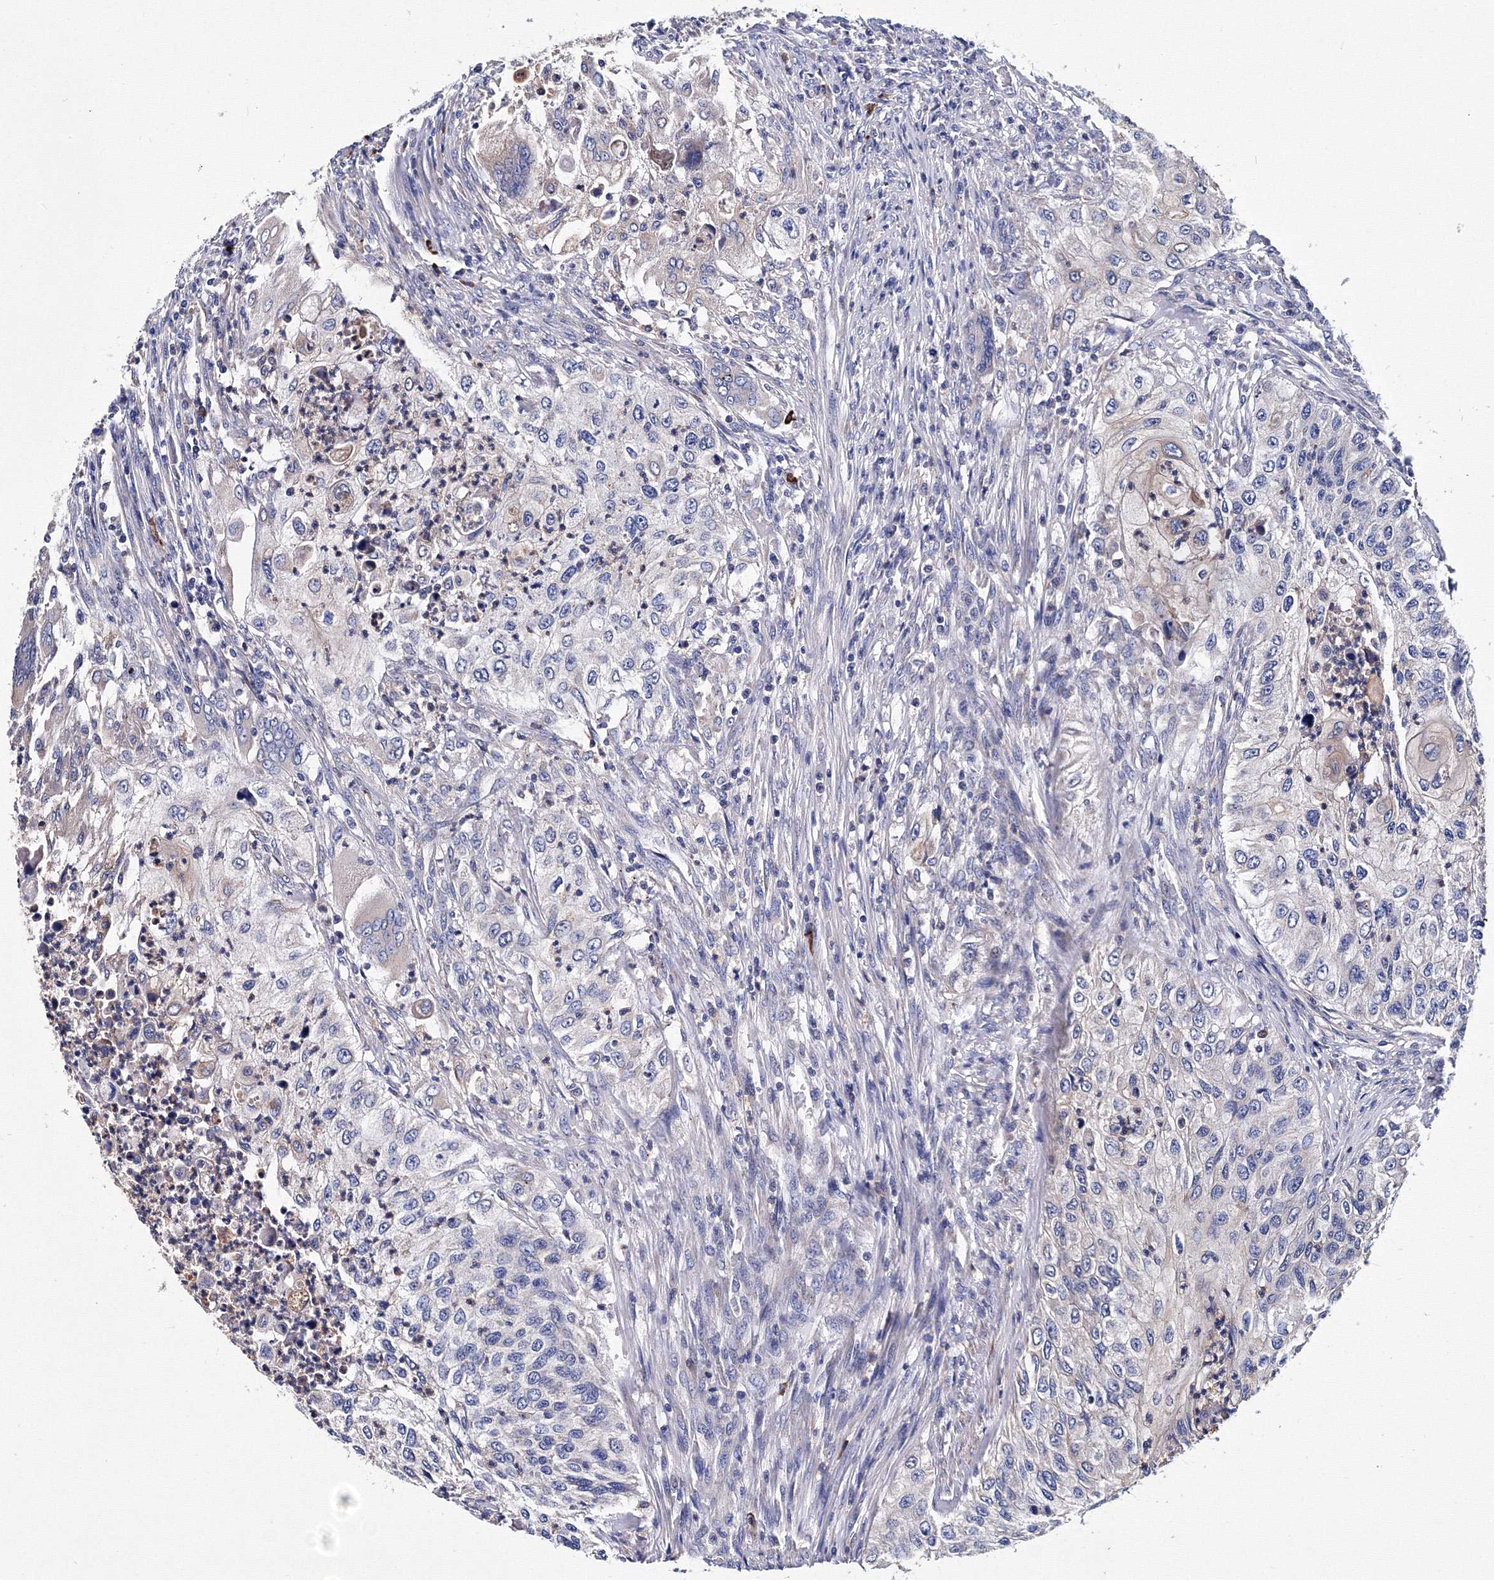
{"staining": {"intensity": "negative", "quantity": "none", "location": "none"}, "tissue": "urothelial cancer", "cell_type": "Tumor cells", "image_type": "cancer", "snomed": [{"axis": "morphology", "description": "Urothelial carcinoma, High grade"}, {"axis": "topography", "description": "Urinary bladder"}], "caption": "Tumor cells are negative for brown protein staining in urothelial cancer. (DAB immunohistochemistry (IHC), high magnification).", "gene": "TRPM2", "patient": {"sex": "female", "age": 60}}